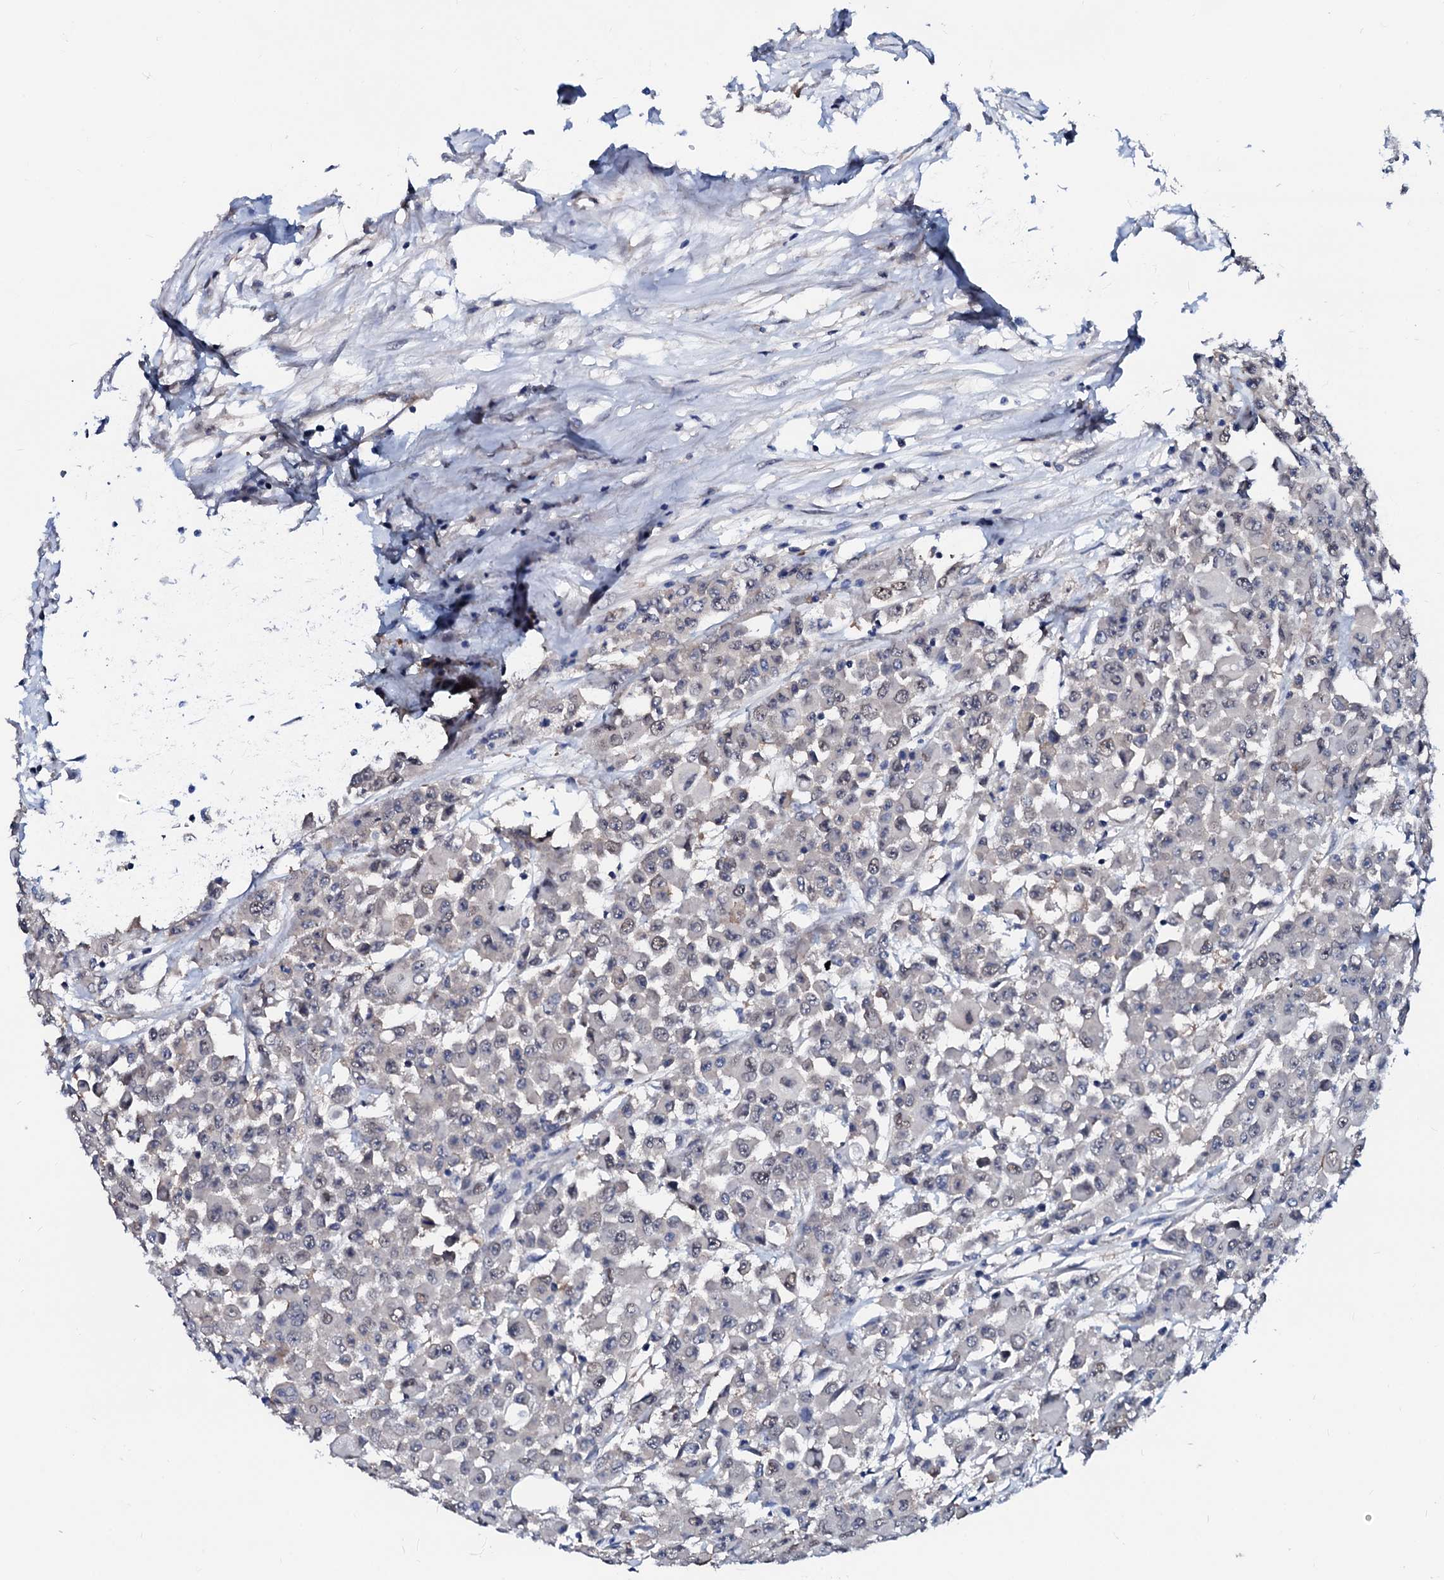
{"staining": {"intensity": "weak", "quantity": "<25%", "location": "nuclear"}, "tissue": "colorectal cancer", "cell_type": "Tumor cells", "image_type": "cancer", "snomed": [{"axis": "morphology", "description": "Adenocarcinoma, NOS"}, {"axis": "topography", "description": "Colon"}], "caption": "The immunohistochemistry (IHC) photomicrograph has no significant positivity in tumor cells of colorectal cancer tissue. (DAB (3,3'-diaminobenzidine) immunohistochemistry with hematoxylin counter stain).", "gene": "CSN2", "patient": {"sex": "male", "age": 51}}